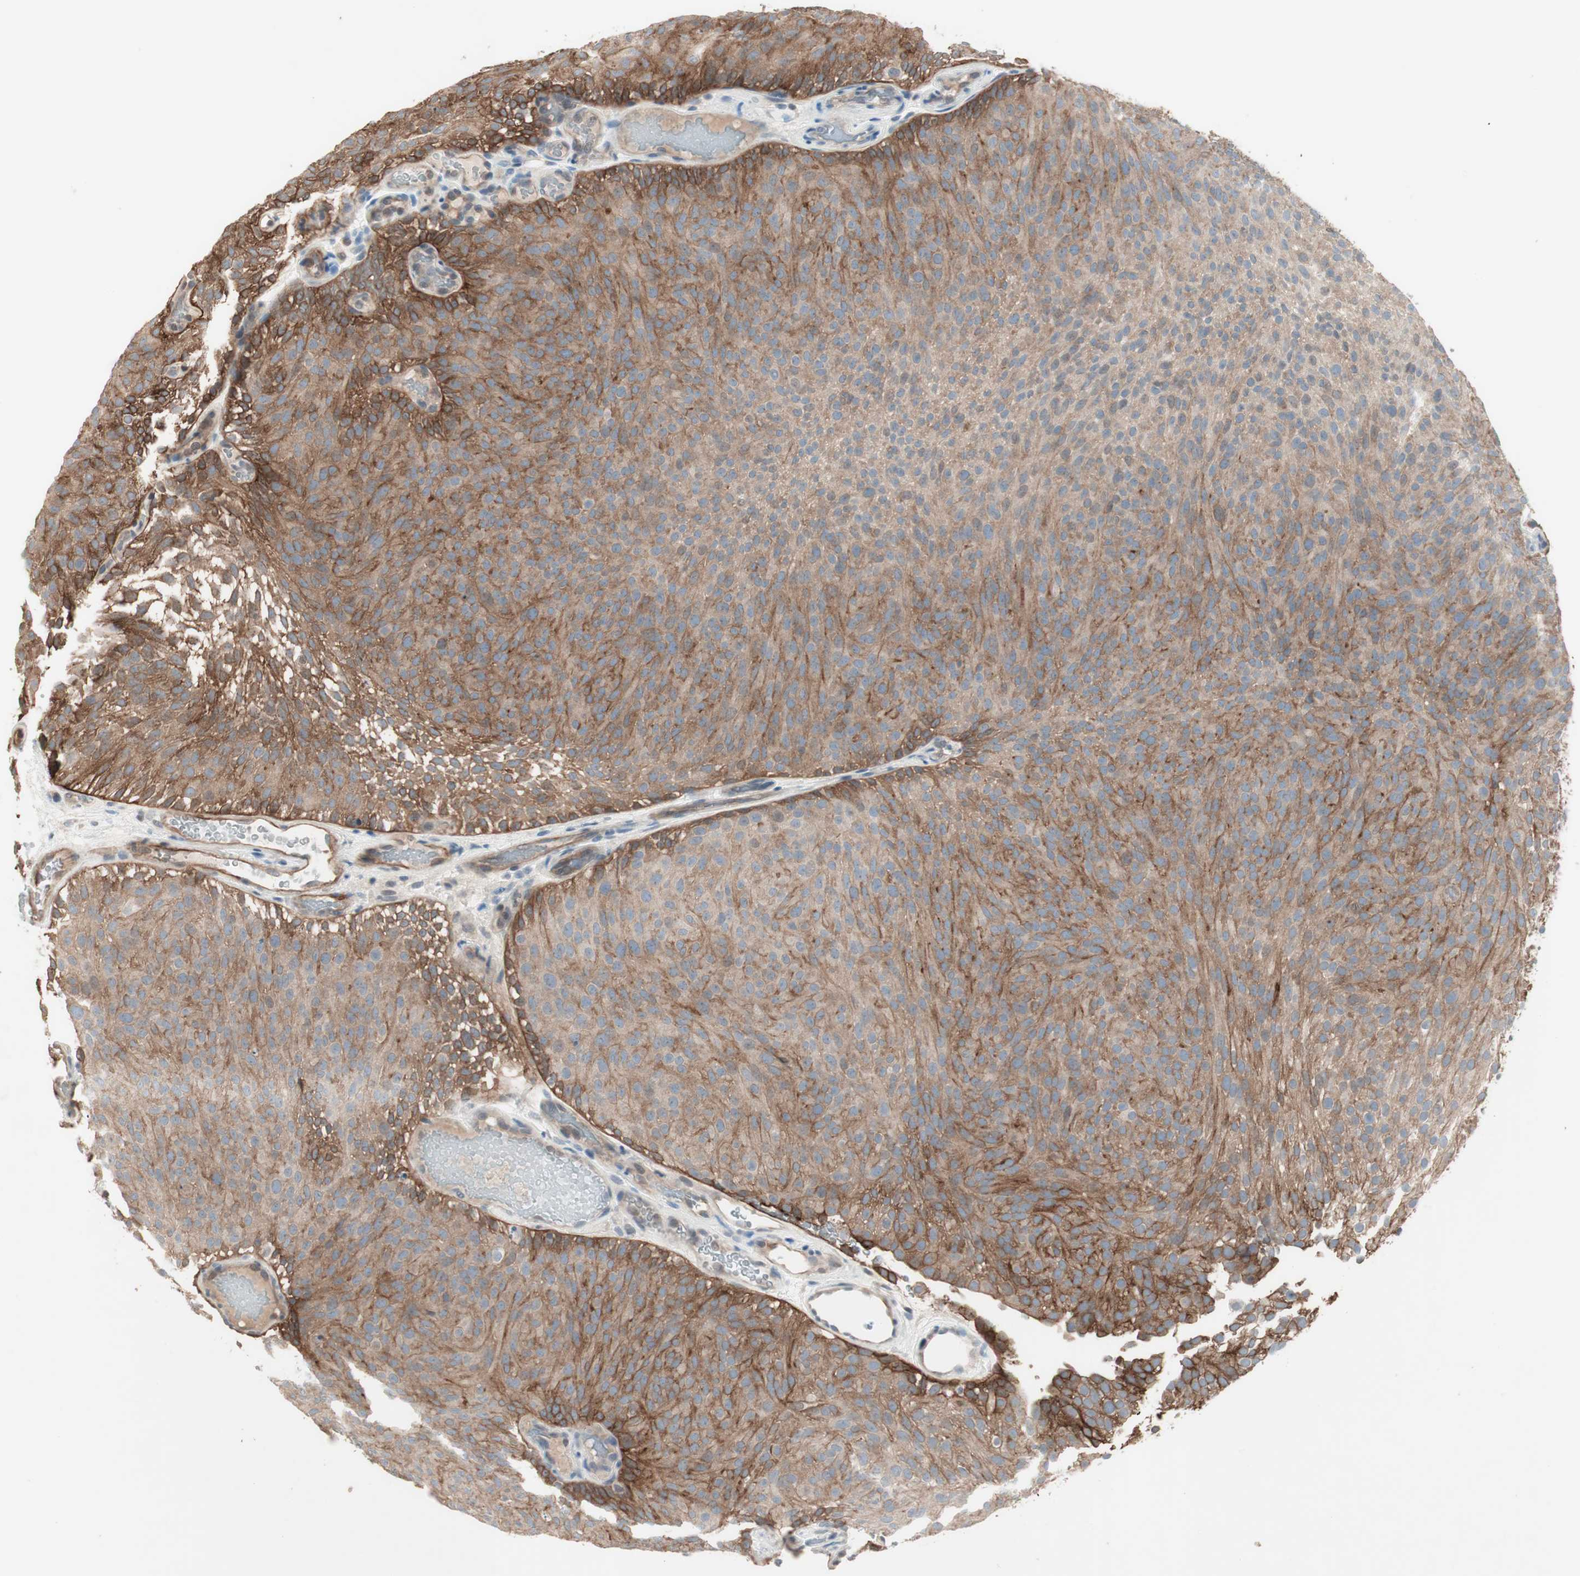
{"staining": {"intensity": "strong", "quantity": "25%-75%", "location": "cytoplasmic/membranous"}, "tissue": "urothelial cancer", "cell_type": "Tumor cells", "image_type": "cancer", "snomed": [{"axis": "morphology", "description": "Urothelial carcinoma, Low grade"}, {"axis": "topography", "description": "Urinary bladder"}], "caption": "IHC (DAB) staining of urothelial carcinoma (low-grade) exhibits strong cytoplasmic/membranous protein expression in about 25%-75% of tumor cells. (Brightfield microscopy of DAB IHC at high magnification).", "gene": "ITGB4", "patient": {"sex": "male", "age": 78}}